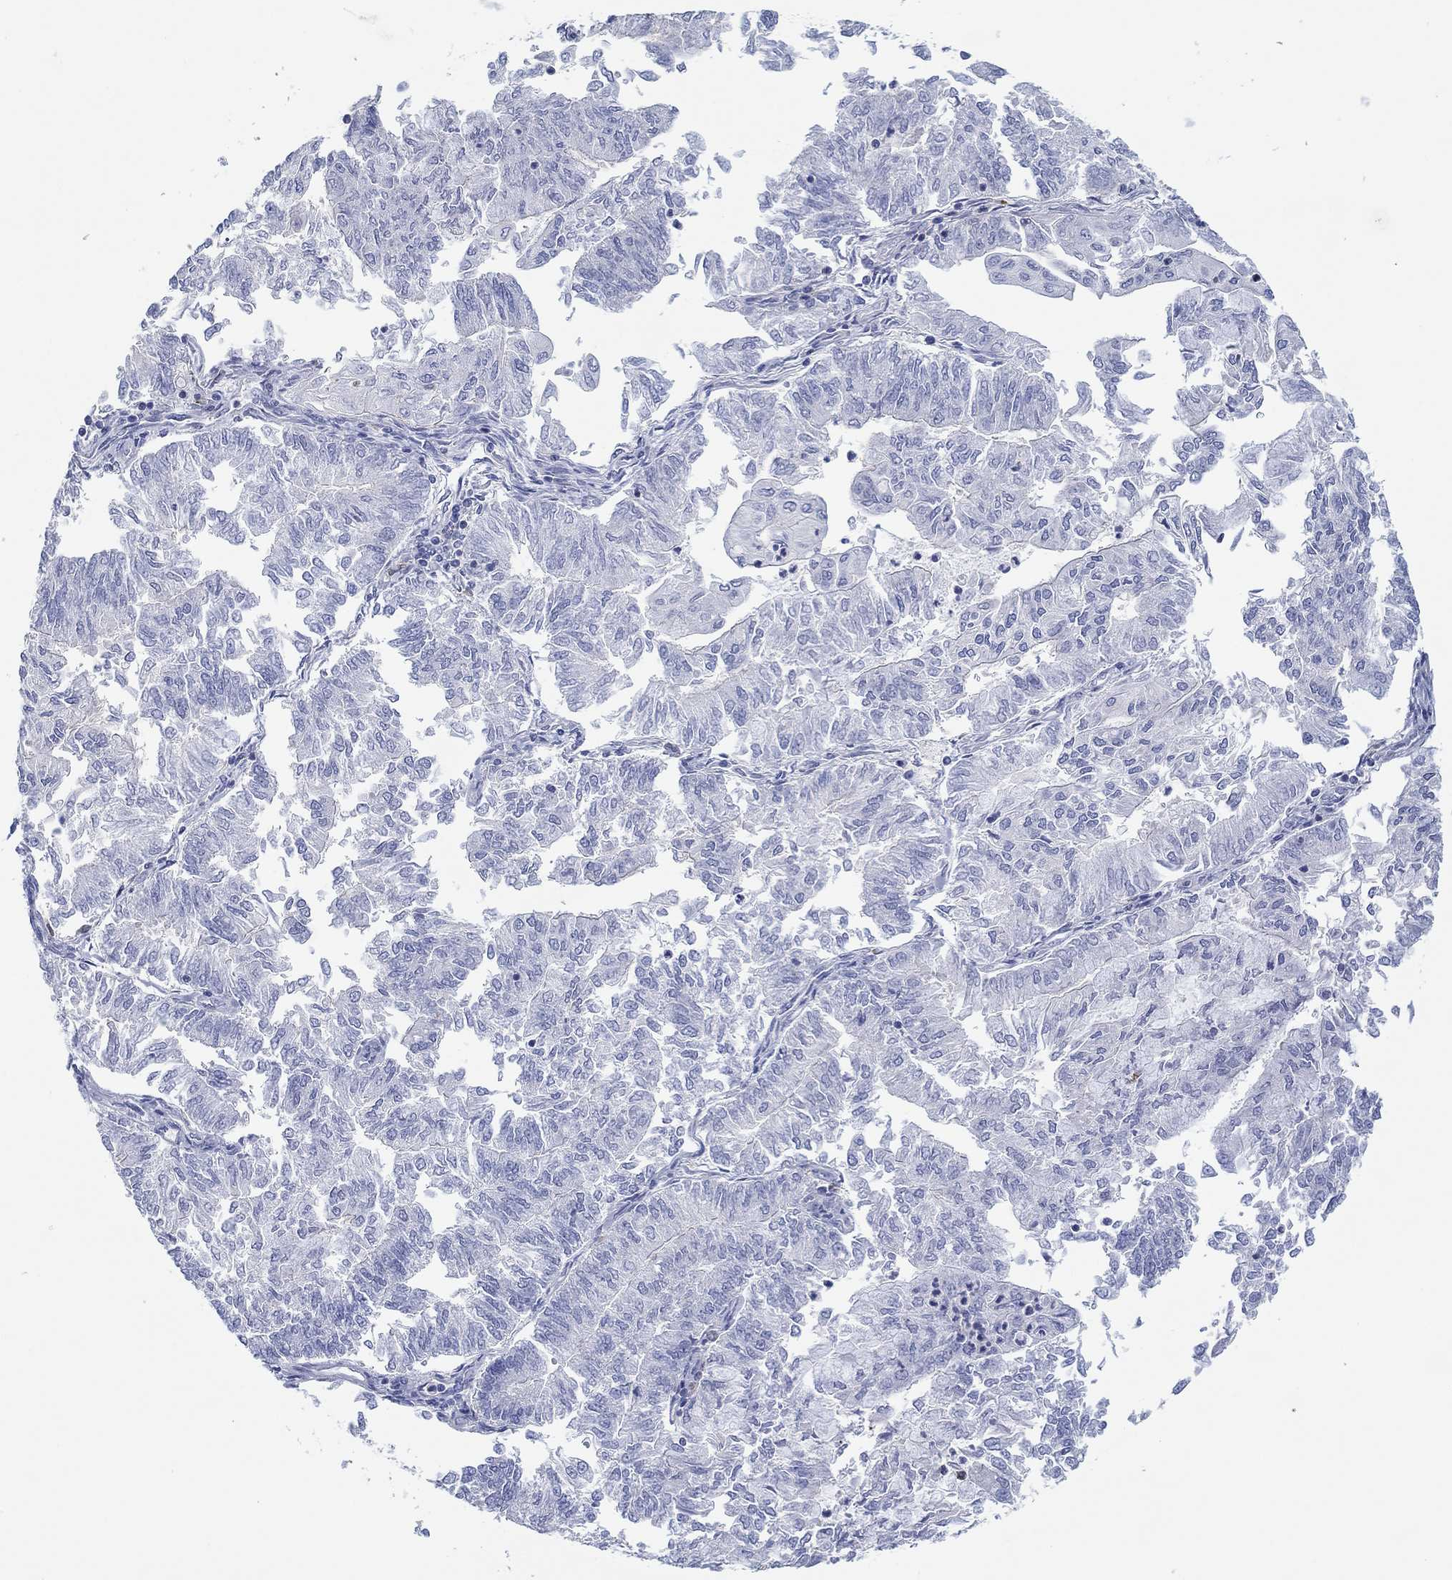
{"staining": {"intensity": "negative", "quantity": "none", "location": "none"}, "tissue": "endometrial cancer", "cell_type": "Tumor cells", "image_type": "cancer", "snomed": [{"axis": "morphology", "description": "Adenocarcinoma, NOS"}, {"axis": "topography", "description": "Endometrium"}], "caption": "IHC histopathology image of human adenocarcinoma (endometrial) stained for a protein (brown), which shows no staining in tumor cells.", "gene": "PPIL6", "patient": {"sex": "female", "age": 59}}